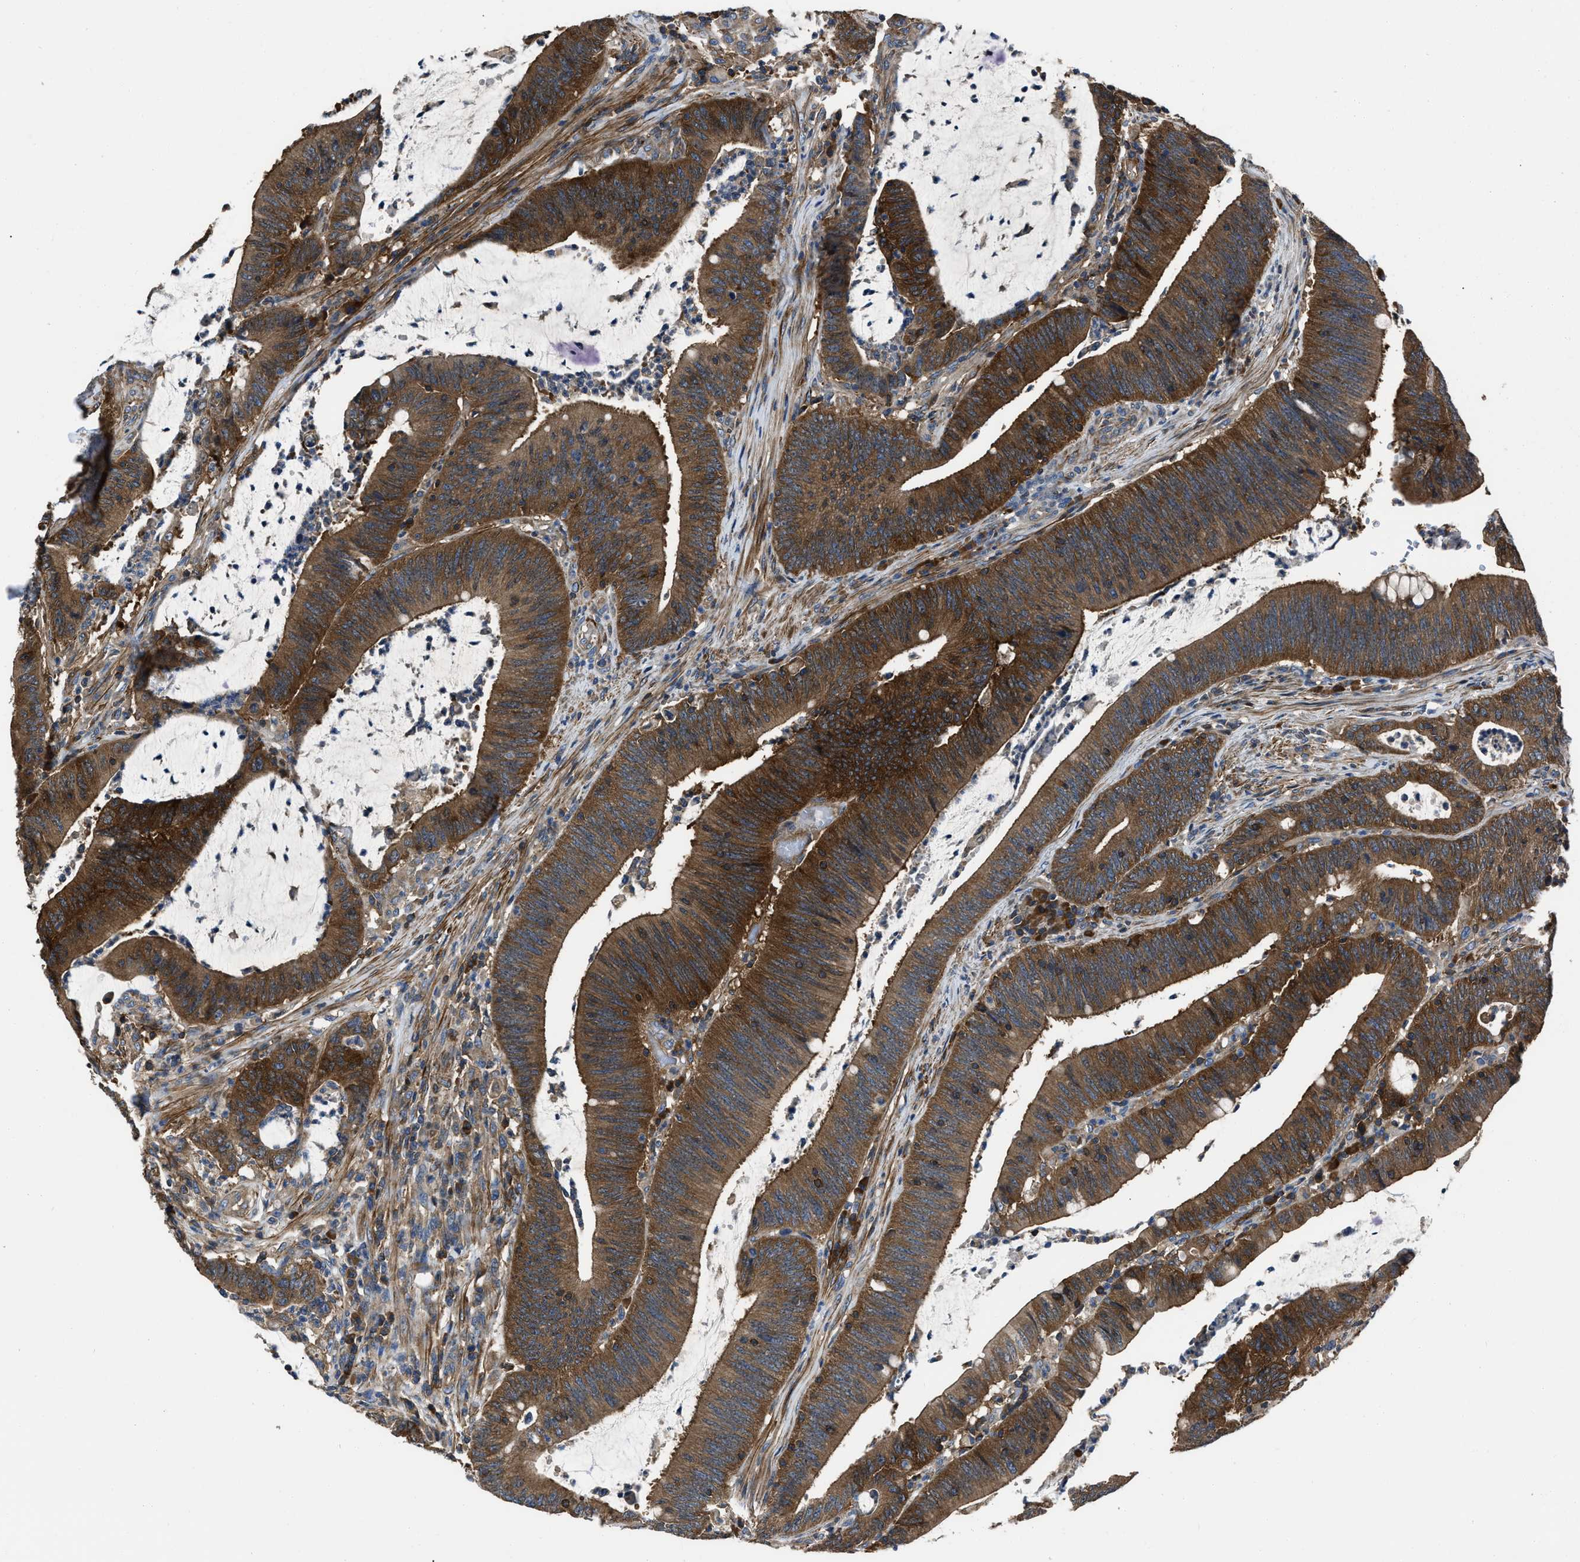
{"staining": {"intensity": "strong", "quantity": ">75%", "location": "cytoplasmic/membranous"}, "tissue": "colorectal cancer", "cell_type": "Tumor cells", "image_type": "cancer", "snomed": [{"axis": "morphology", "description": "Normal tissue, NOS"}, {"axis": "morphology", "description": "Adenocarcinoma, NOS"}, {"axis": "topography", "description": "Rectum"}], "caption": "This is an image of immunohistochemistry staining of adenocarcinoma (colorectal), which shows strong positivity in the cytoplasmic/membranous of tumor cells.", "gene": "YARS1", "patient": {"sex": "female", "age": 66}}